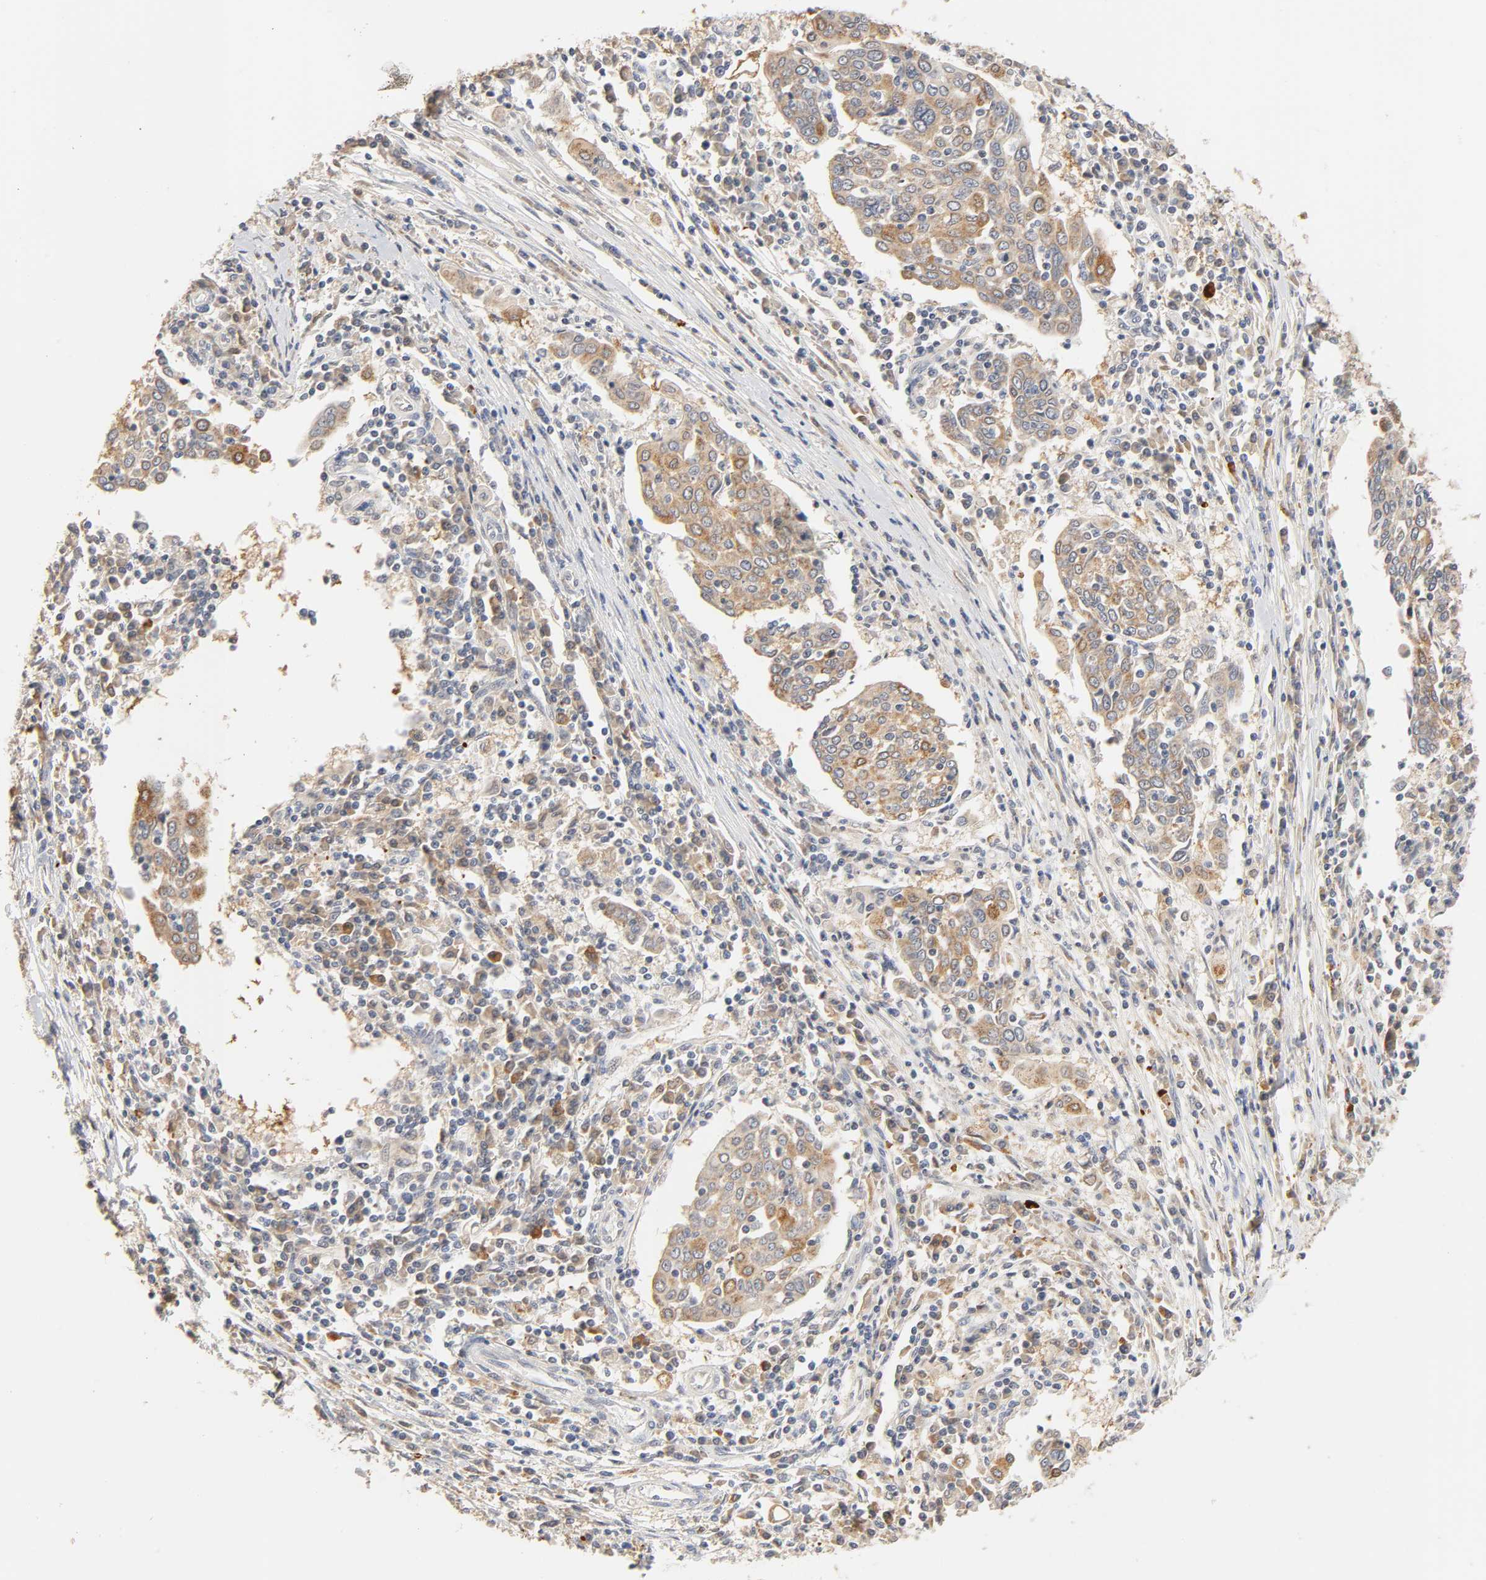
{"staining": {"intensity": "moderate", "quantity": ">75%", "location": "cytoplasmic/membranous"}, "tissue": "cervical cancer", "cell_type": "Tumor cells", "image_type": "cancer", "snomed": [{"axis": "morphology", "description": "Squamous cell carcinoma, NOS"}, {"axis": "topography", "description": "Cervix"}], "caption": "A histopathology image of cervical squamous cell carcinoma stained for a protein exhibits moderate cytoplasmic/membranous brown staining in tumor cells.", "gene": "GSTZ1", "patient": {"sex": "female", "age": 40}}